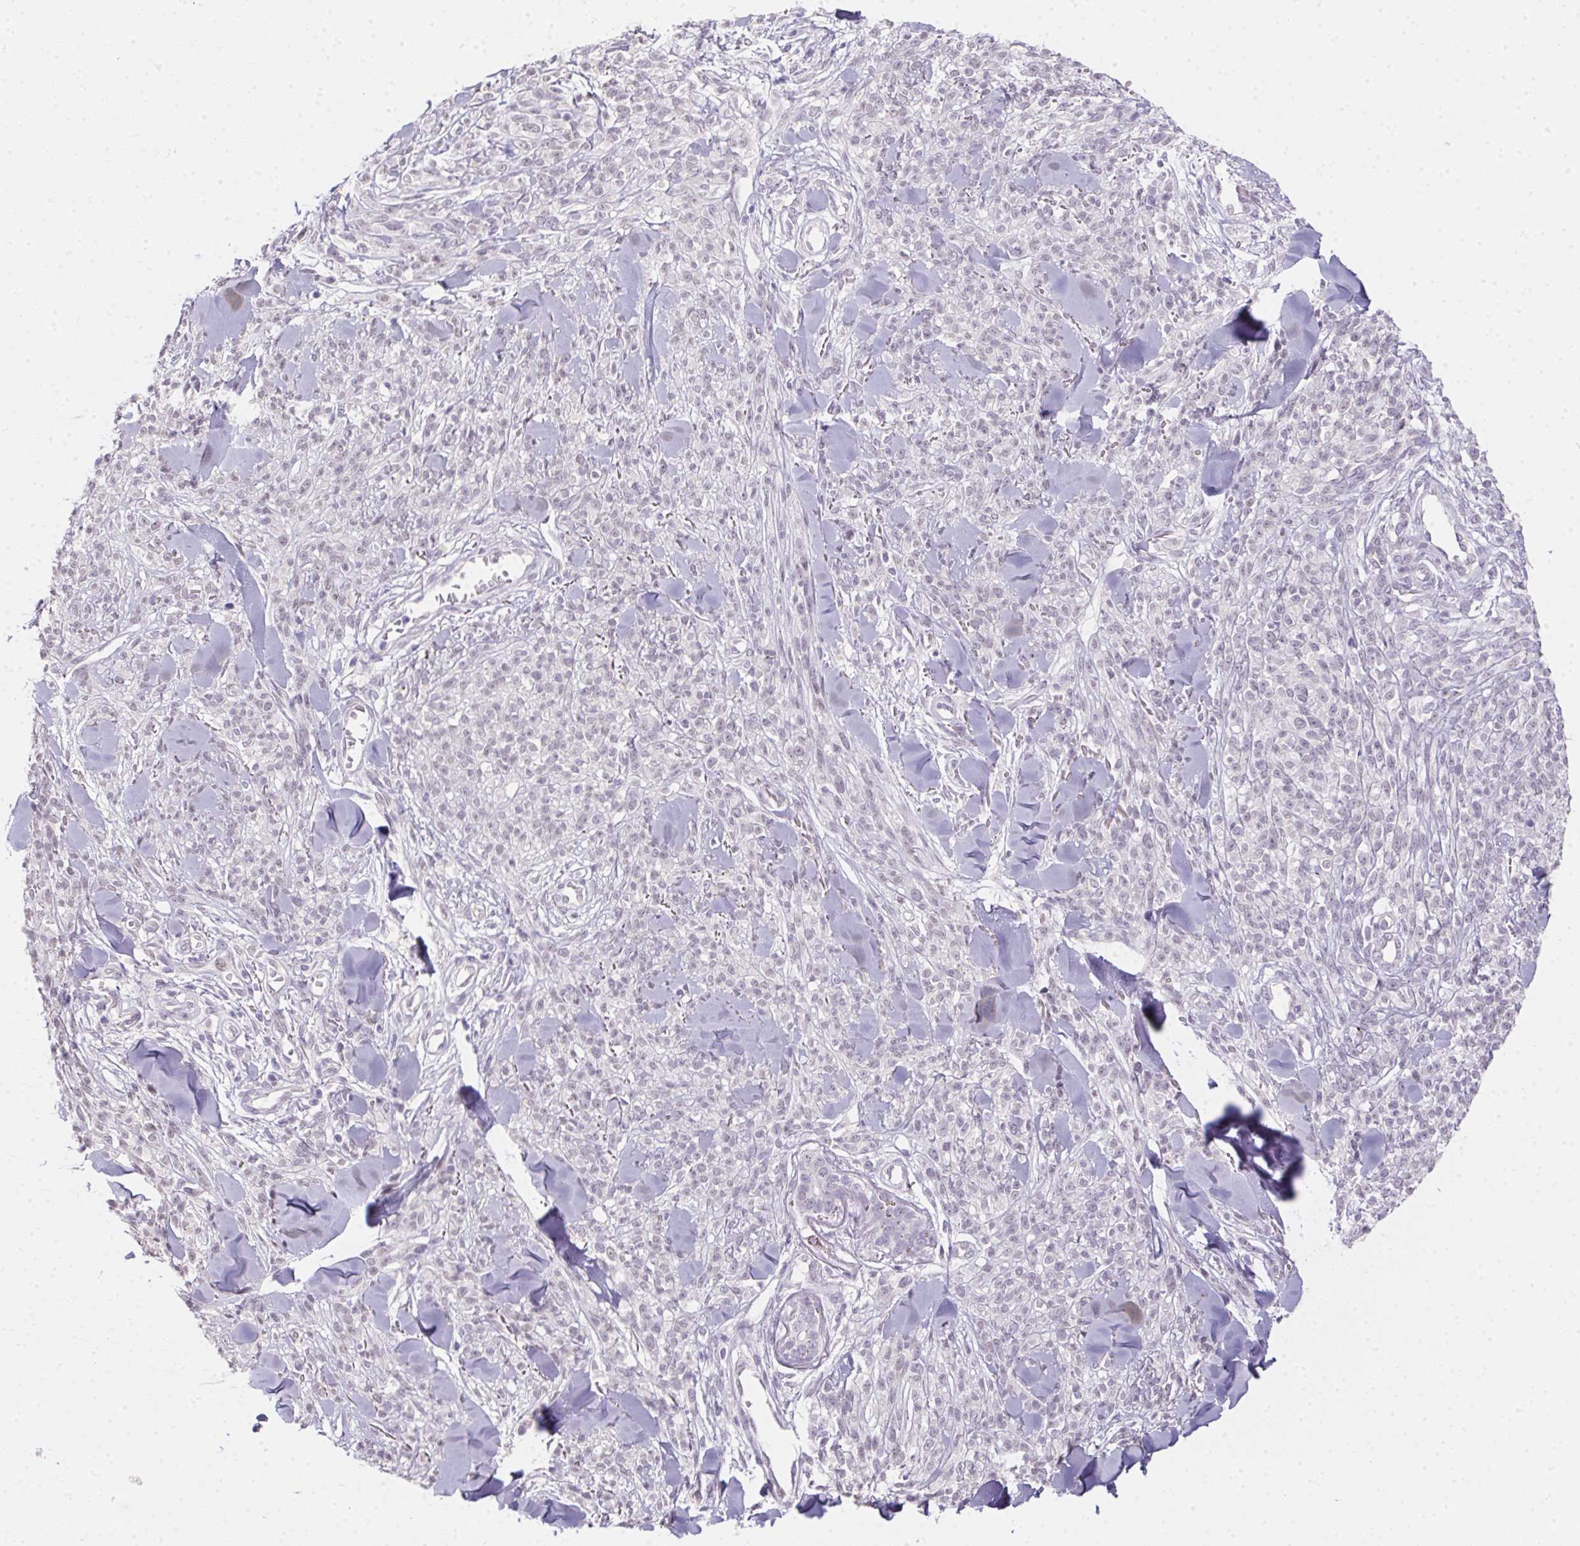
{"staining": {"intensity": "negative", "quantity": "none", "location": "none"}, "tissue": "melanoma", "cell_type": "Tumor cells", "image_type": "cancer", "snomed": [{"axis": "morphology", "description": "Malignant melanoma, NOS"}, {"axis": "topography", "description": "Skin"}, {"axis": "topography", "description": "Skin of trunk"}], "caption": "Malignant melanoma was stained to show a protein in brown. There is no significant staining in tumor cells.", "gene": "MORC1", "patient": {"sex": "male", "age": 74}}